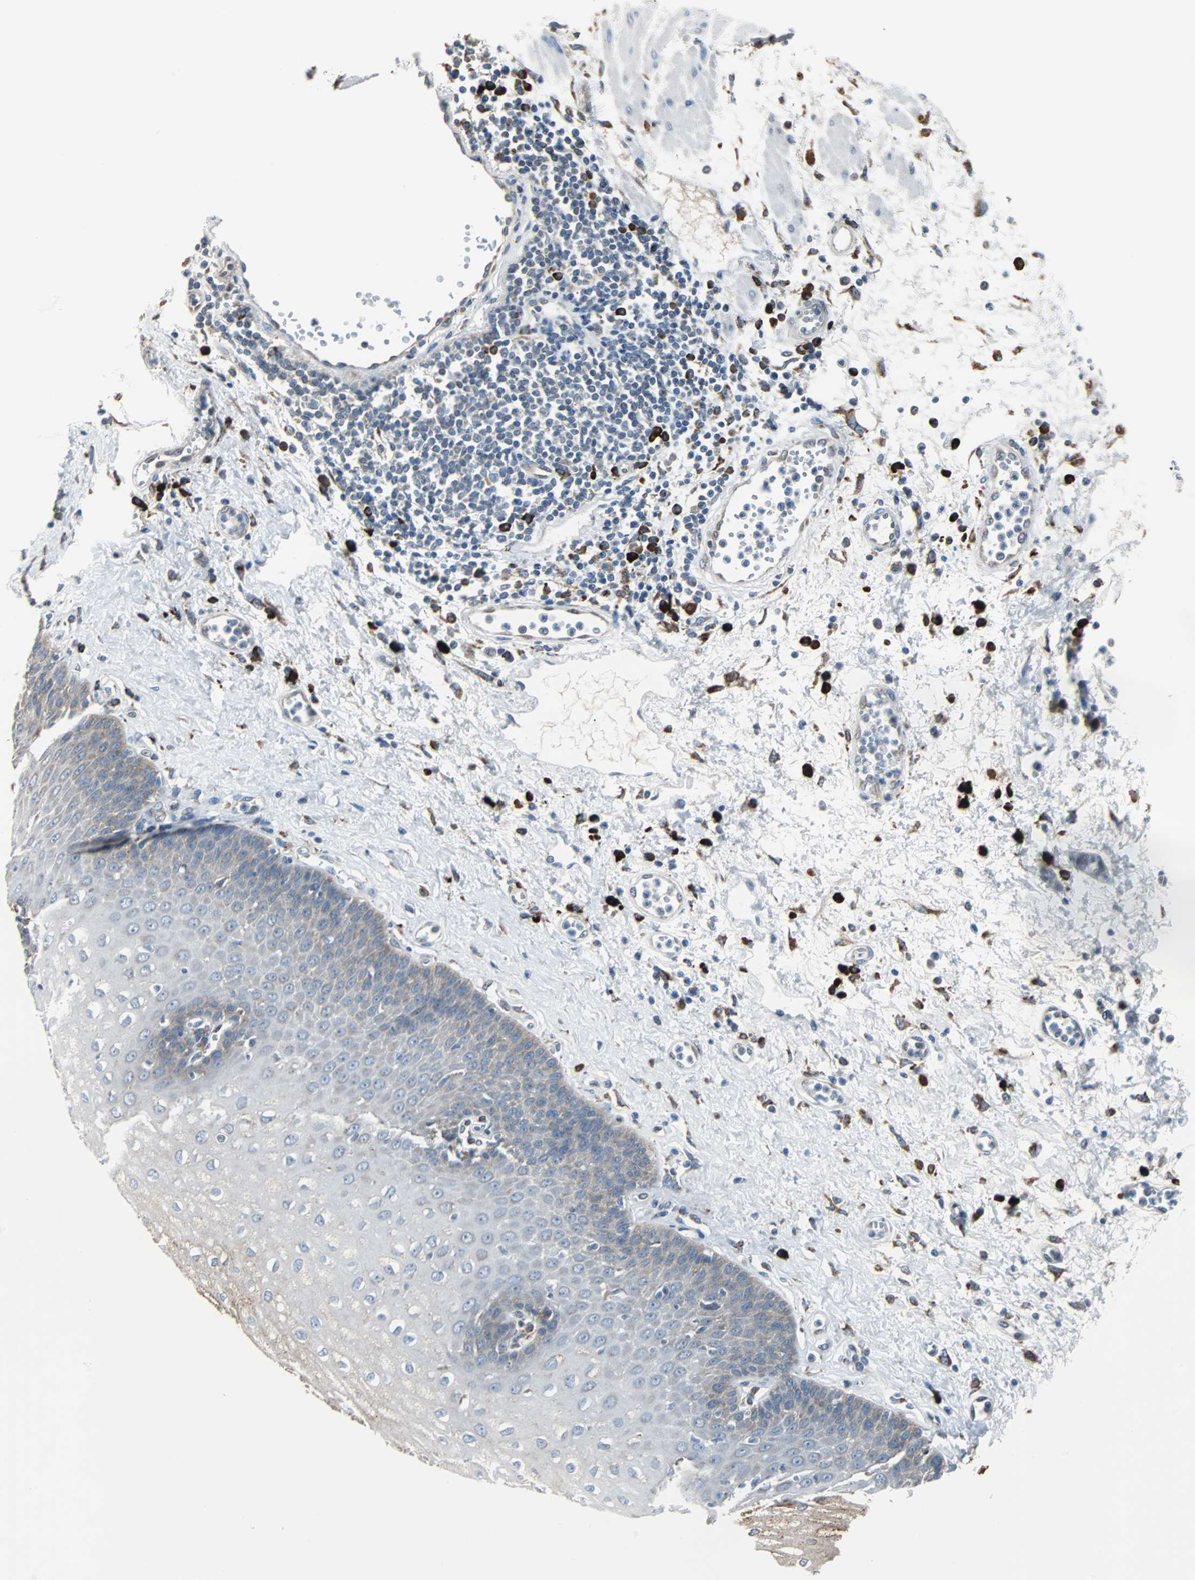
{"staining": {"intensity": "moderate", "quantity": "<25%", "location": "cytoplasmic/membranous"}, "tissue": "esophagus", "cell_type": "Squamous epithelial cells", "image_type": "normal", "snomed": [{"axis": "morphology", "description": "Normal tissue, NOS"}, {"axis": "morphology", "description": "Squamous cell carcinoma, NOS"}, {"axis": "topography", "description": "Esophagus"}], "caption": "DAB (3,3'-diaminobenzidine) immunohistochemical staining of unremarkable human esophagus demonstrates moderate cytoplasmic/membranous protein positivity in approximately <25% of squamous epithelial cells. Using DAB (brown) and hematoxylin (blue) stains, captured at high magnification using brightfield microscopy.", "gene": "PDIA4", "patient": {"sex": "male", "age": 65}}